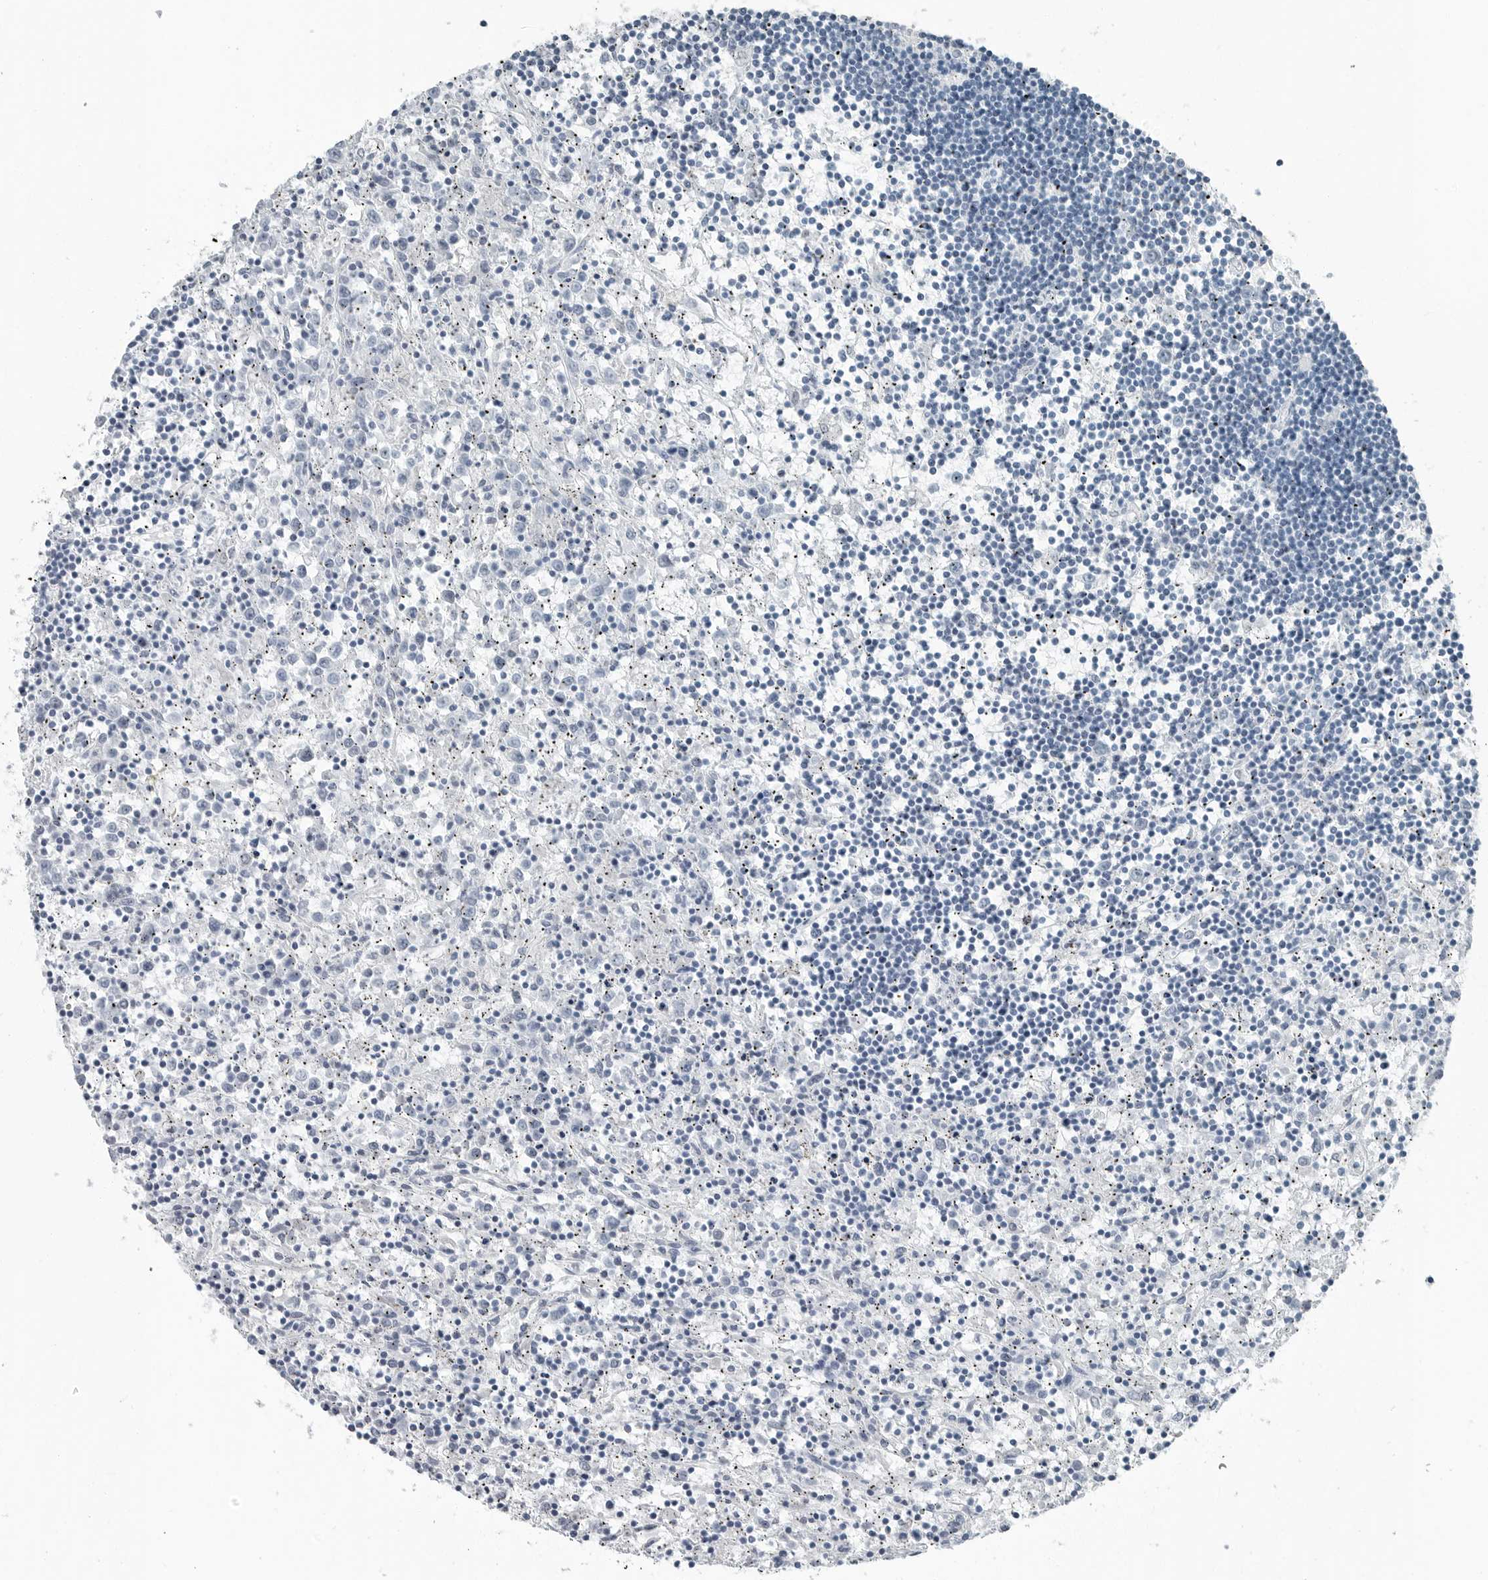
{"staining": {"intensity": "negative", "quantity": "none", "location": "none"}, "tissue": "lymphoma", "cell_type": "Tumor cells", "image_type": "cancer", "snomed": [{"axis": "morphology", "description": "Malignant lymphoma, non-Hodgkin's type, Low grade"}, {"axis": "topography", "description": "Spleen"}], "caption": "Human lymphoma stained for a protein using immunohistochemistry demonstrates no staining in tumor cells.", "gene": "FABP6", "patient": {"sex": "male", "age": 76}}